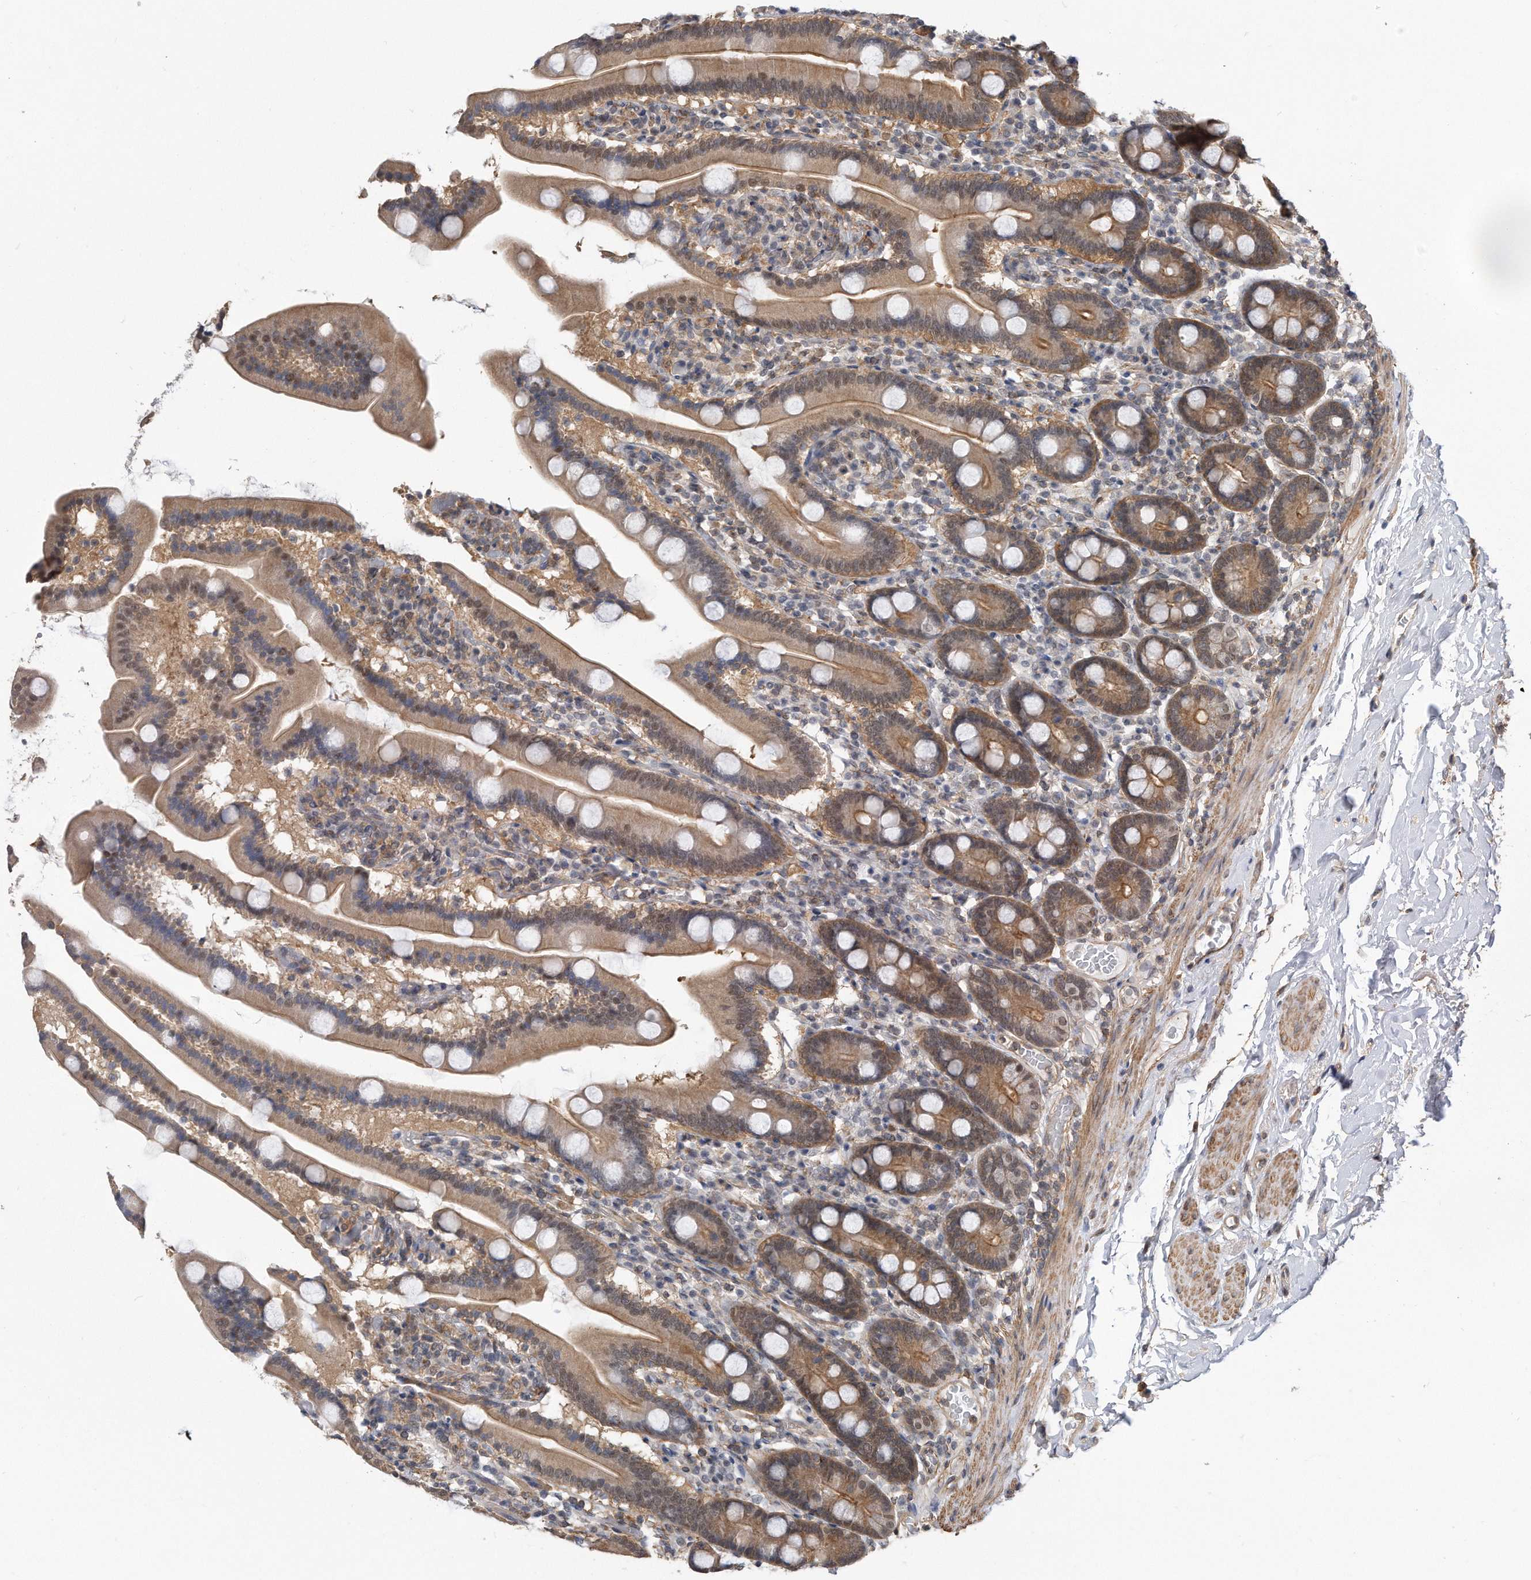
{"staining": {"intensity": "moderate", "quantity": ">75%", "location": "cytoplasmic/membranous"}, "tissue": "duodenum", "cell_type": "Glandular cells", "image_type": "normal", "snomed": [{"axis": "morphology", "description": "Normal tissue, NOS"}, {"axis": "topography", "description": "Duodenum"}], "caption": "Immunohistochemical staining of normal human duodenum exhibits medium levels of moderate cytoplasmic/membranous positivity in approximately >75% of glandular cells.", "gene": "TCP1", "patient": {"sex": "male", "age": 55}}